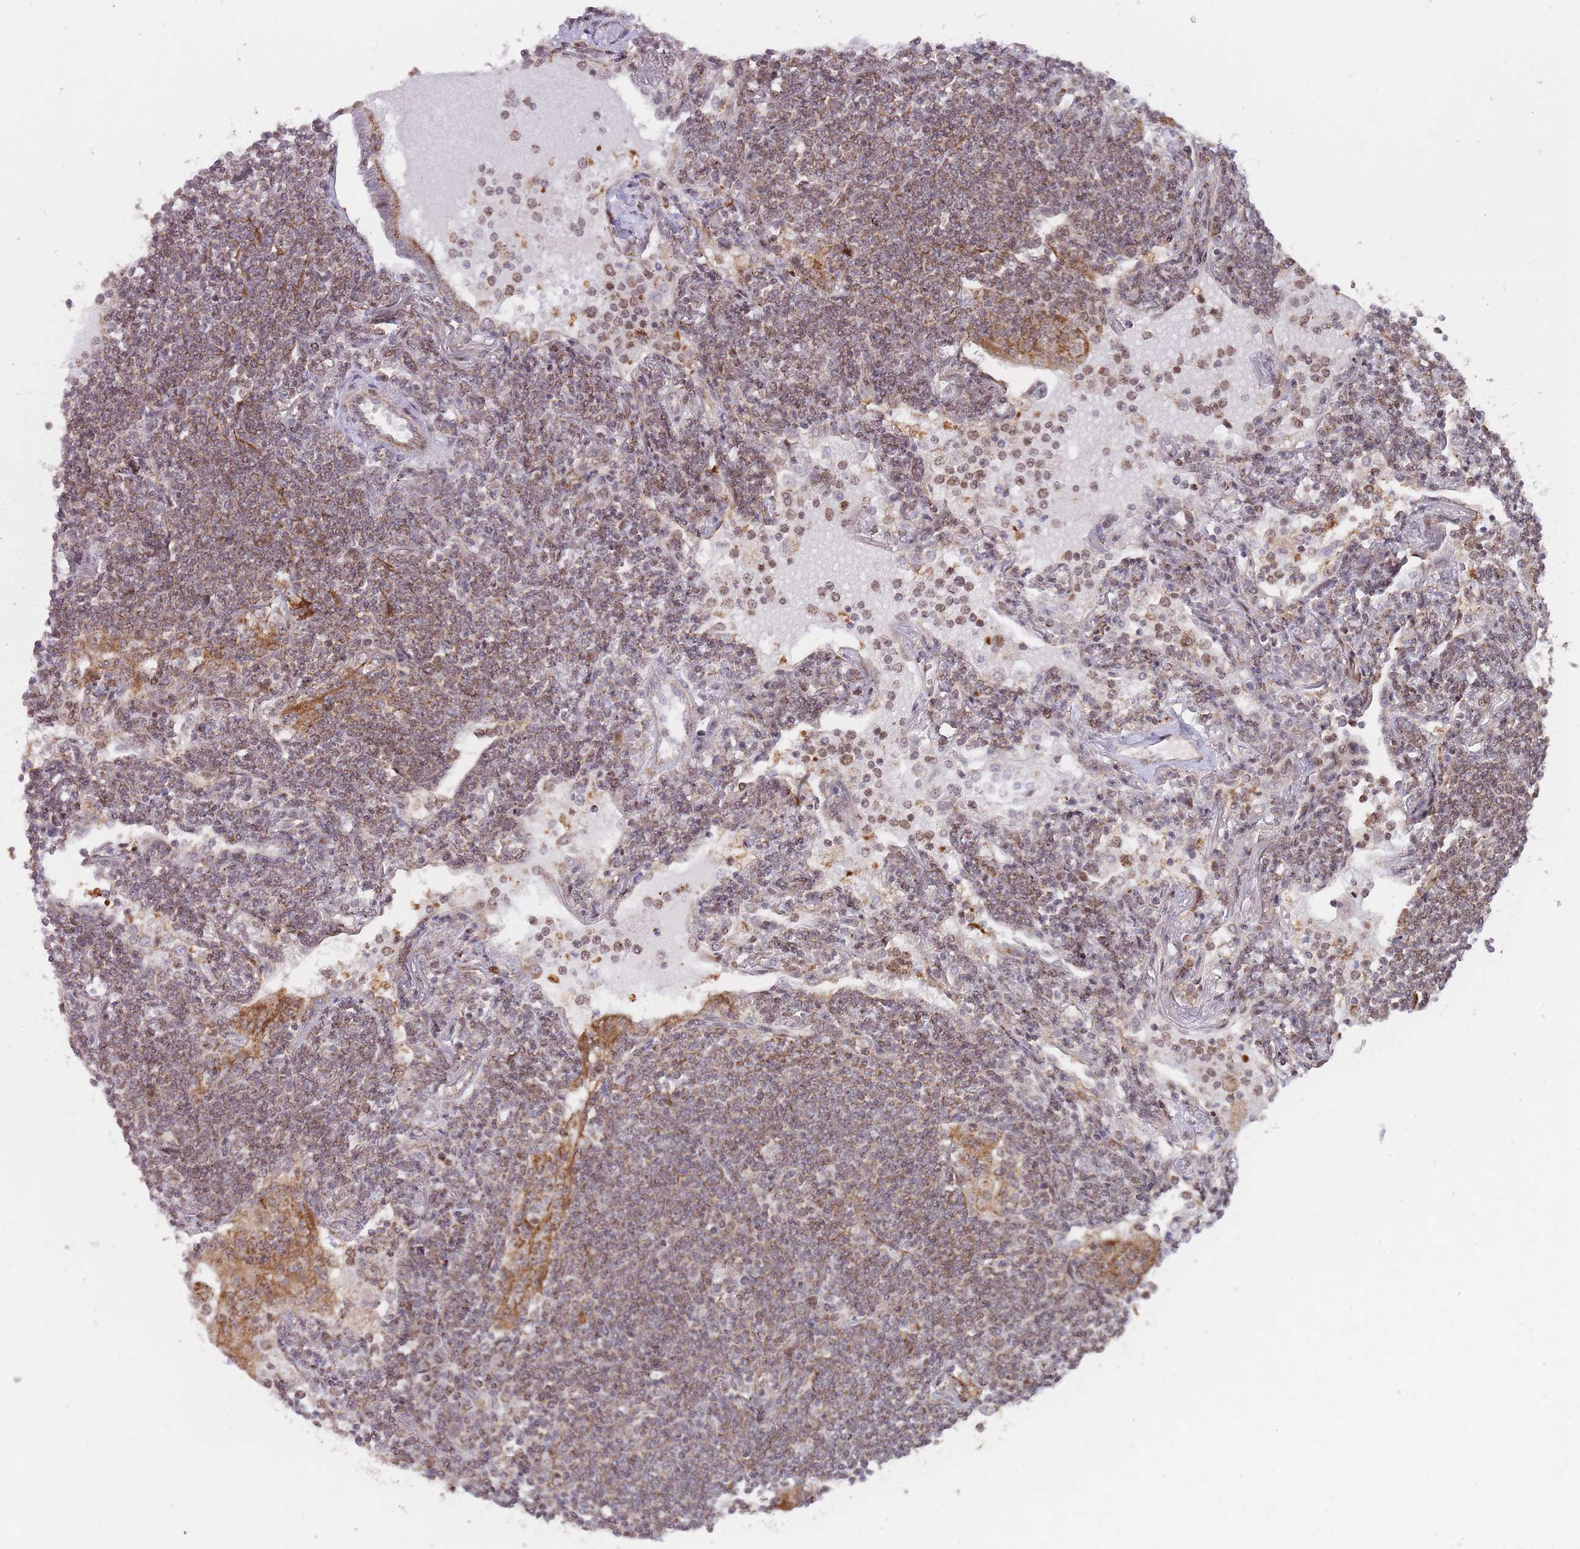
{"staining": {"intensity": "moderate", "quantity": "<25%", "location": "cytoplasmic/membranous"}, "tissue": "lymphoma", "cell_type": "Tumor cells", "image_type": "cancer", "snomed": [{"axis": "morphology", "description": "Malignant lymphoma, non-Hodgkin's type, Low grade"}, {"axis": "topography", "description": "Lymph node"}], "caption": "Immunohistochemistry (IHC) histopathology image of human lymphoma stained for a protein (brown), which demonstrates low levels of moderate cytoplasmic/membranous positivity in approximately <25% of tumor cells.", "gene": "DPYSL4", "patient": {"sex": "female", "age": 67}}